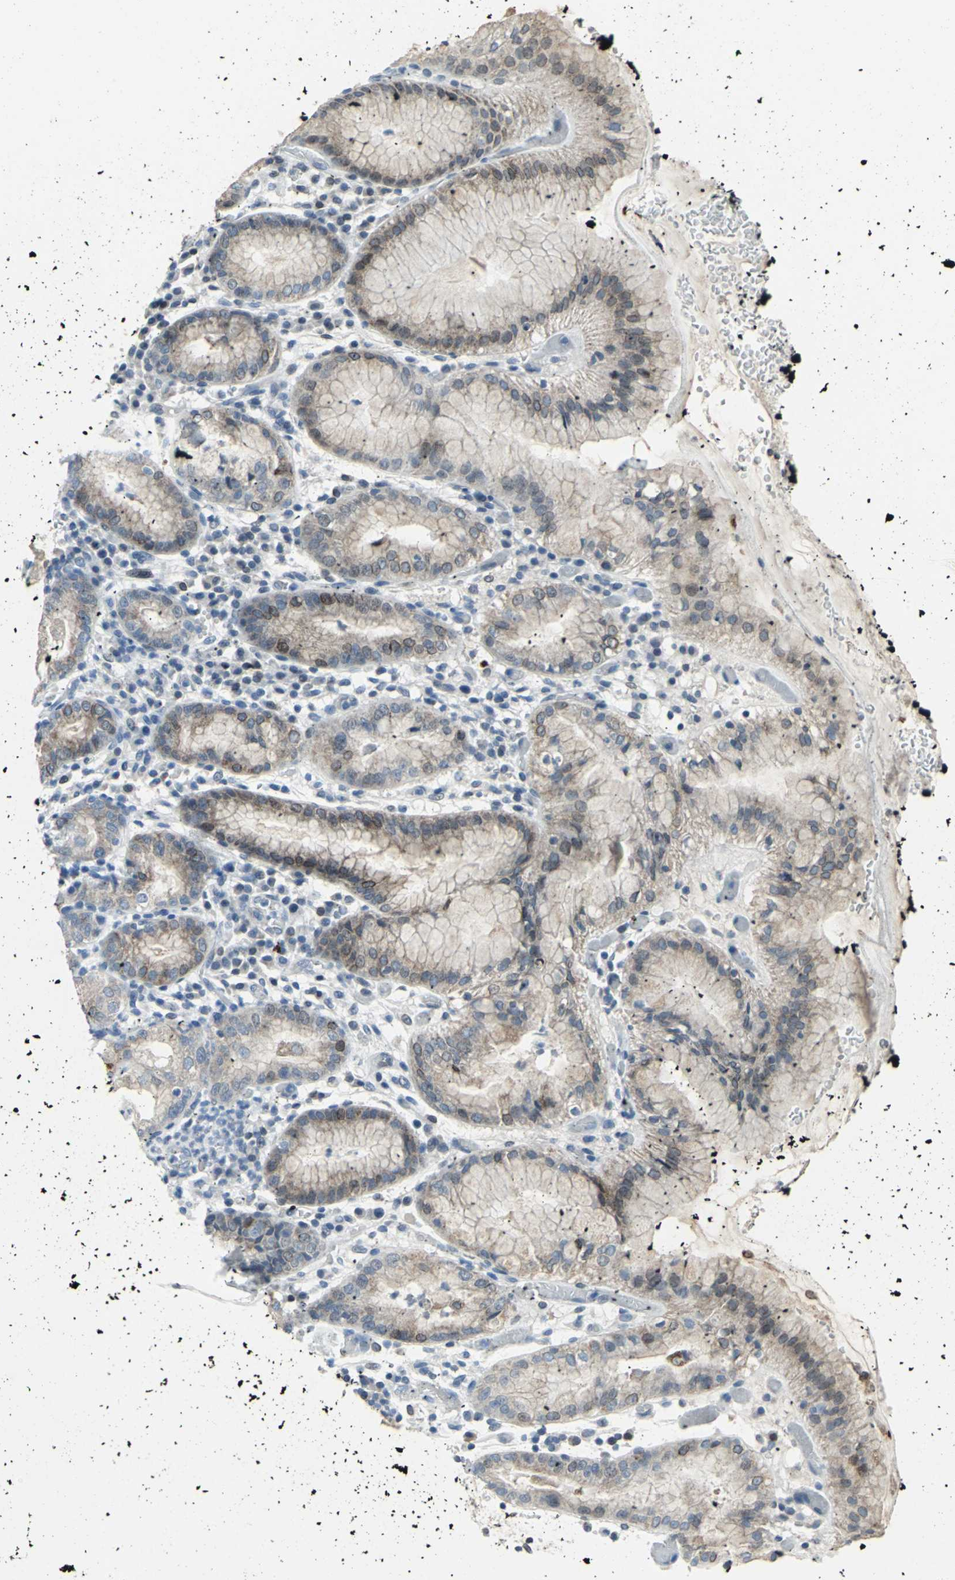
{"staining": {"intensity": "strong", "quantity": ">75%", "location": "cytoplasmic/membranous"}, "tissue": "stomach", "cell_type": "Glandular cells", "image_type": "normal", "snomed": [{"axis": "morphology", "description": "Normal tissue, NOS"}, {"axis": "topography", "description": "Stomach"}, {"axis": "topography", "description": "Stomach, lower"}], "caption": "Stomach was stained to show a protein in brown. There is high levels of strong cytoplasmic/membranous positivity in approximately >75% of glandular cells. (DAB (3,3'-diaminobenzidine) IHC with brightfield microscopy, high magnification).", "gene": "SNUPN", "patient": {"sex": "female", "age": 75}}